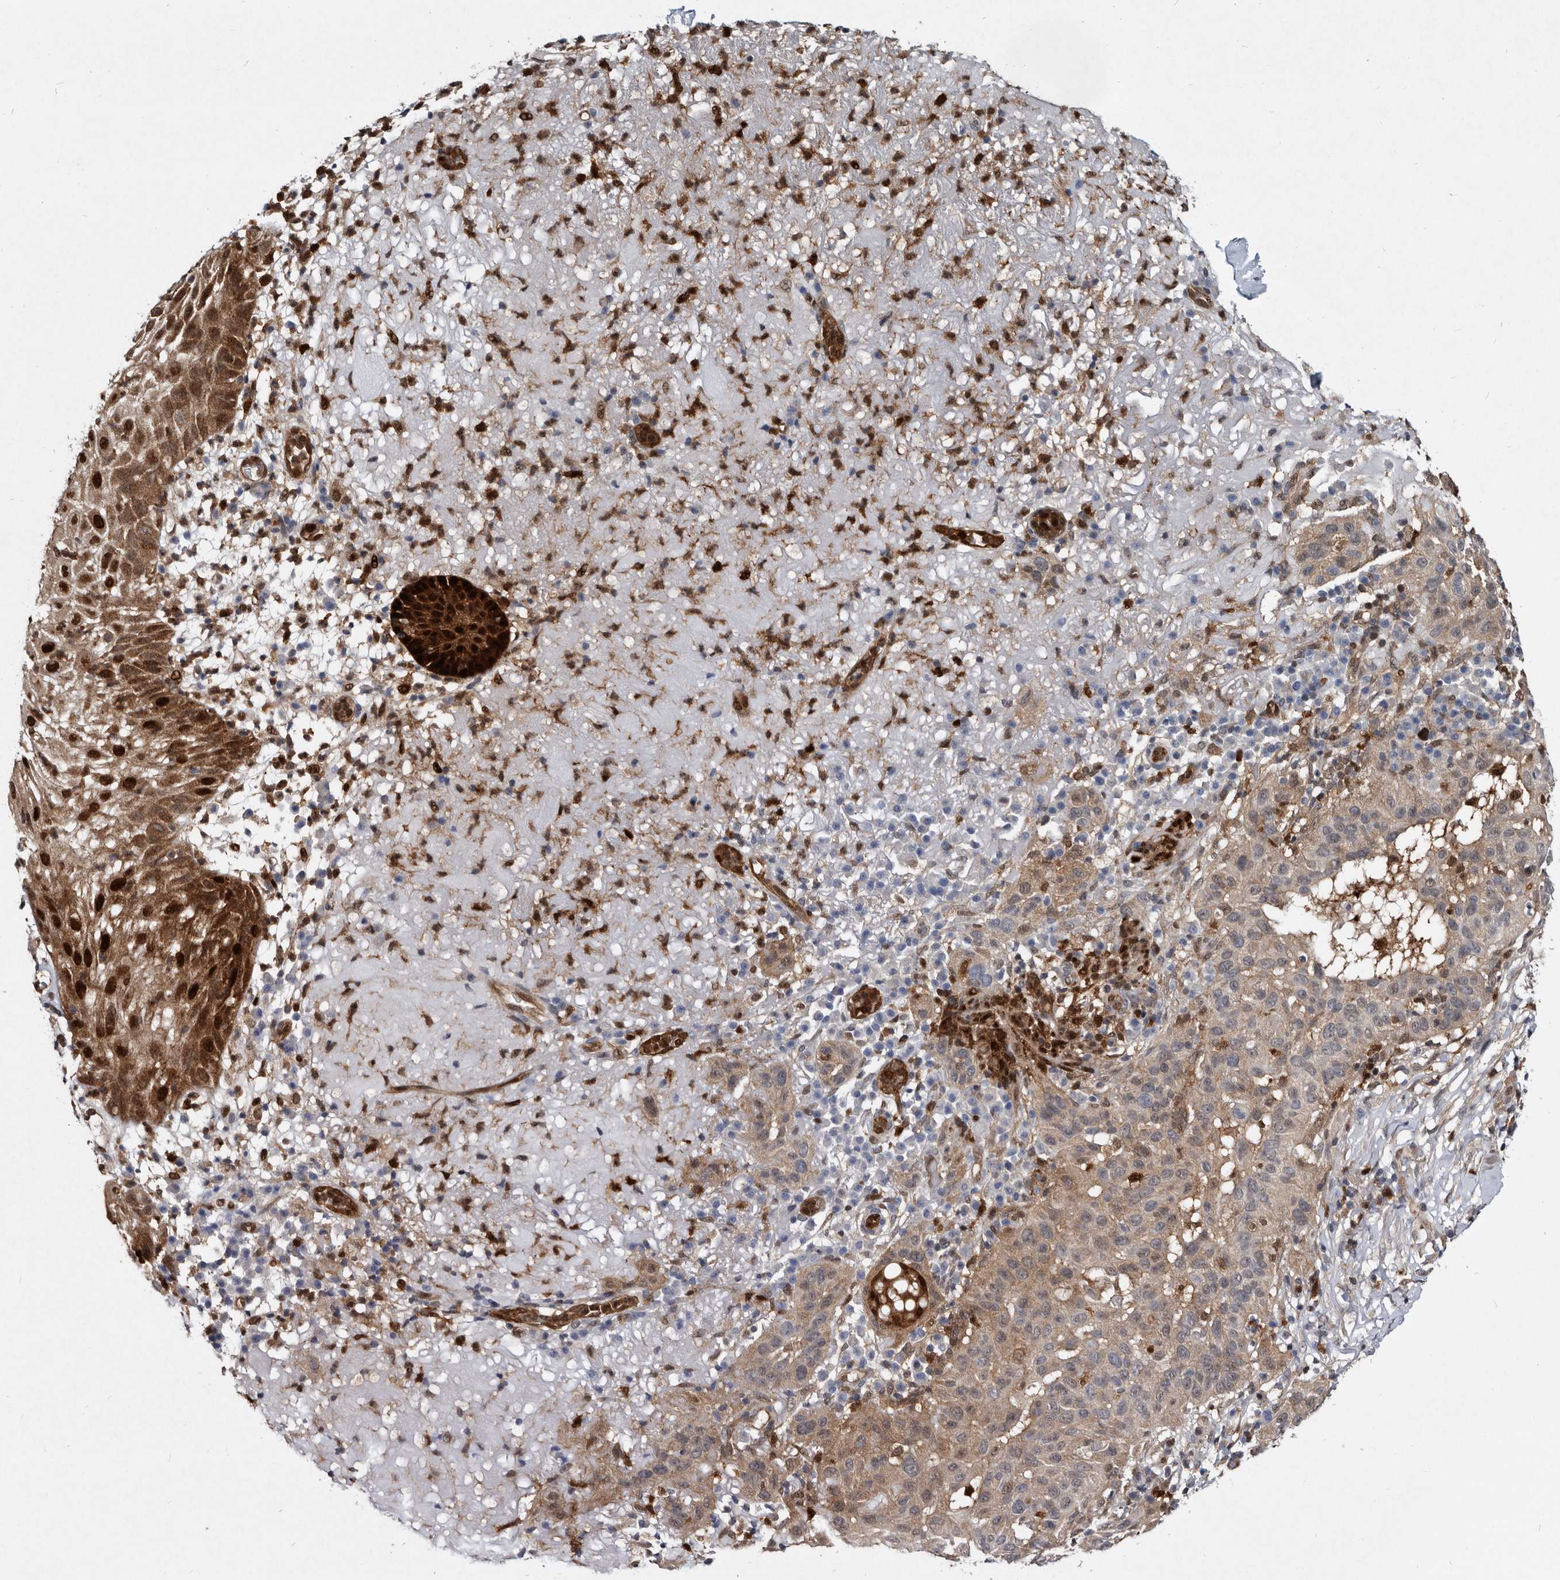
{"staining": {"intensity": "moderate", "quantity": ">75%", "location": "cytoplasmic/membranous,nuclear"}, "tissue": "skin cancer", "cell_type": "Tumor cells", "image_type": "cancer", "snomed": [{"axis": "morphology", "description": "Normal tissue, NOS"}, {"axis": "morphology", "description": "Squamous cell carcinoma, NOS"}, {"axis": "topography", "description": "Skin"}], "caption": "Immunohistochemical staining of skin squamous cell carcinoma reveals medium levels of moderate cytoplasmic/membranous and nuclear protein staining in approximately >75% of tumor cells. The protein is shown in brown color, while the nuclei are stained blue.", "gene": "SERPINB8", "patient": {"sex": "female", "age": 96}}